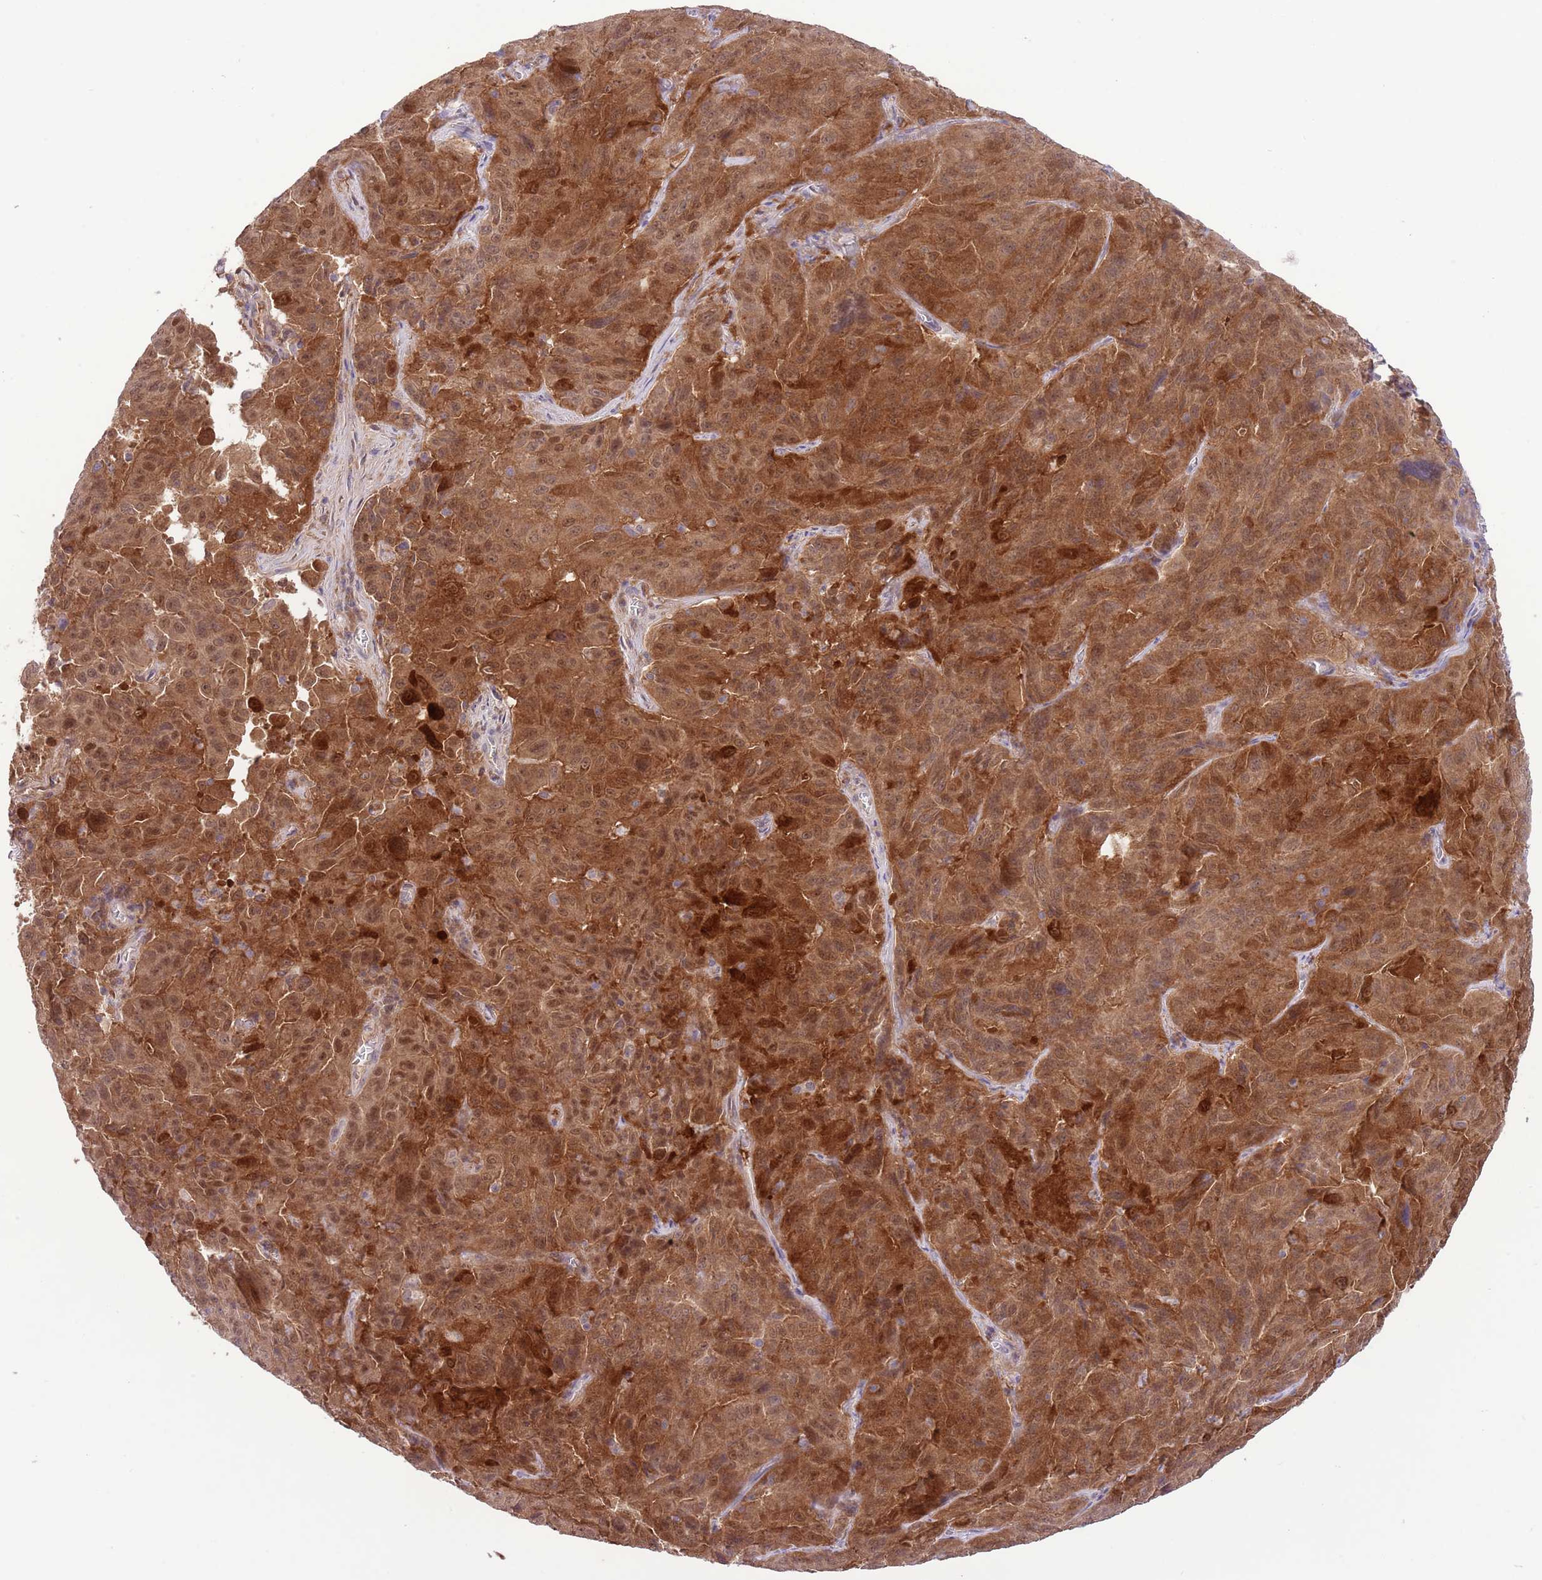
{"staining": {"intensity": "strong", "quantity": ">75%", "location": "cytoplasmic/membranous,nuclear"}, "tissue": "pancreatic cancer", "cell_type": "Tumor cells", "image_type": "cancer", "snomed": [{"axis": "morphology", "description": "Adenocarcinoma, NOS"}, {"axis": "topography", "description": "Pancreas"}], "caption": "Immunohistochemical staining of pancreatic cancer shows high levels of strong cytoplasmic/membranous and nuclear expression in approximately >75% of tumor cells. (brown staining indicates protein expression, while blue staining denotes nuclei).", "gene": "GALK2", "patient": {"sex": "male", "age": 63}}